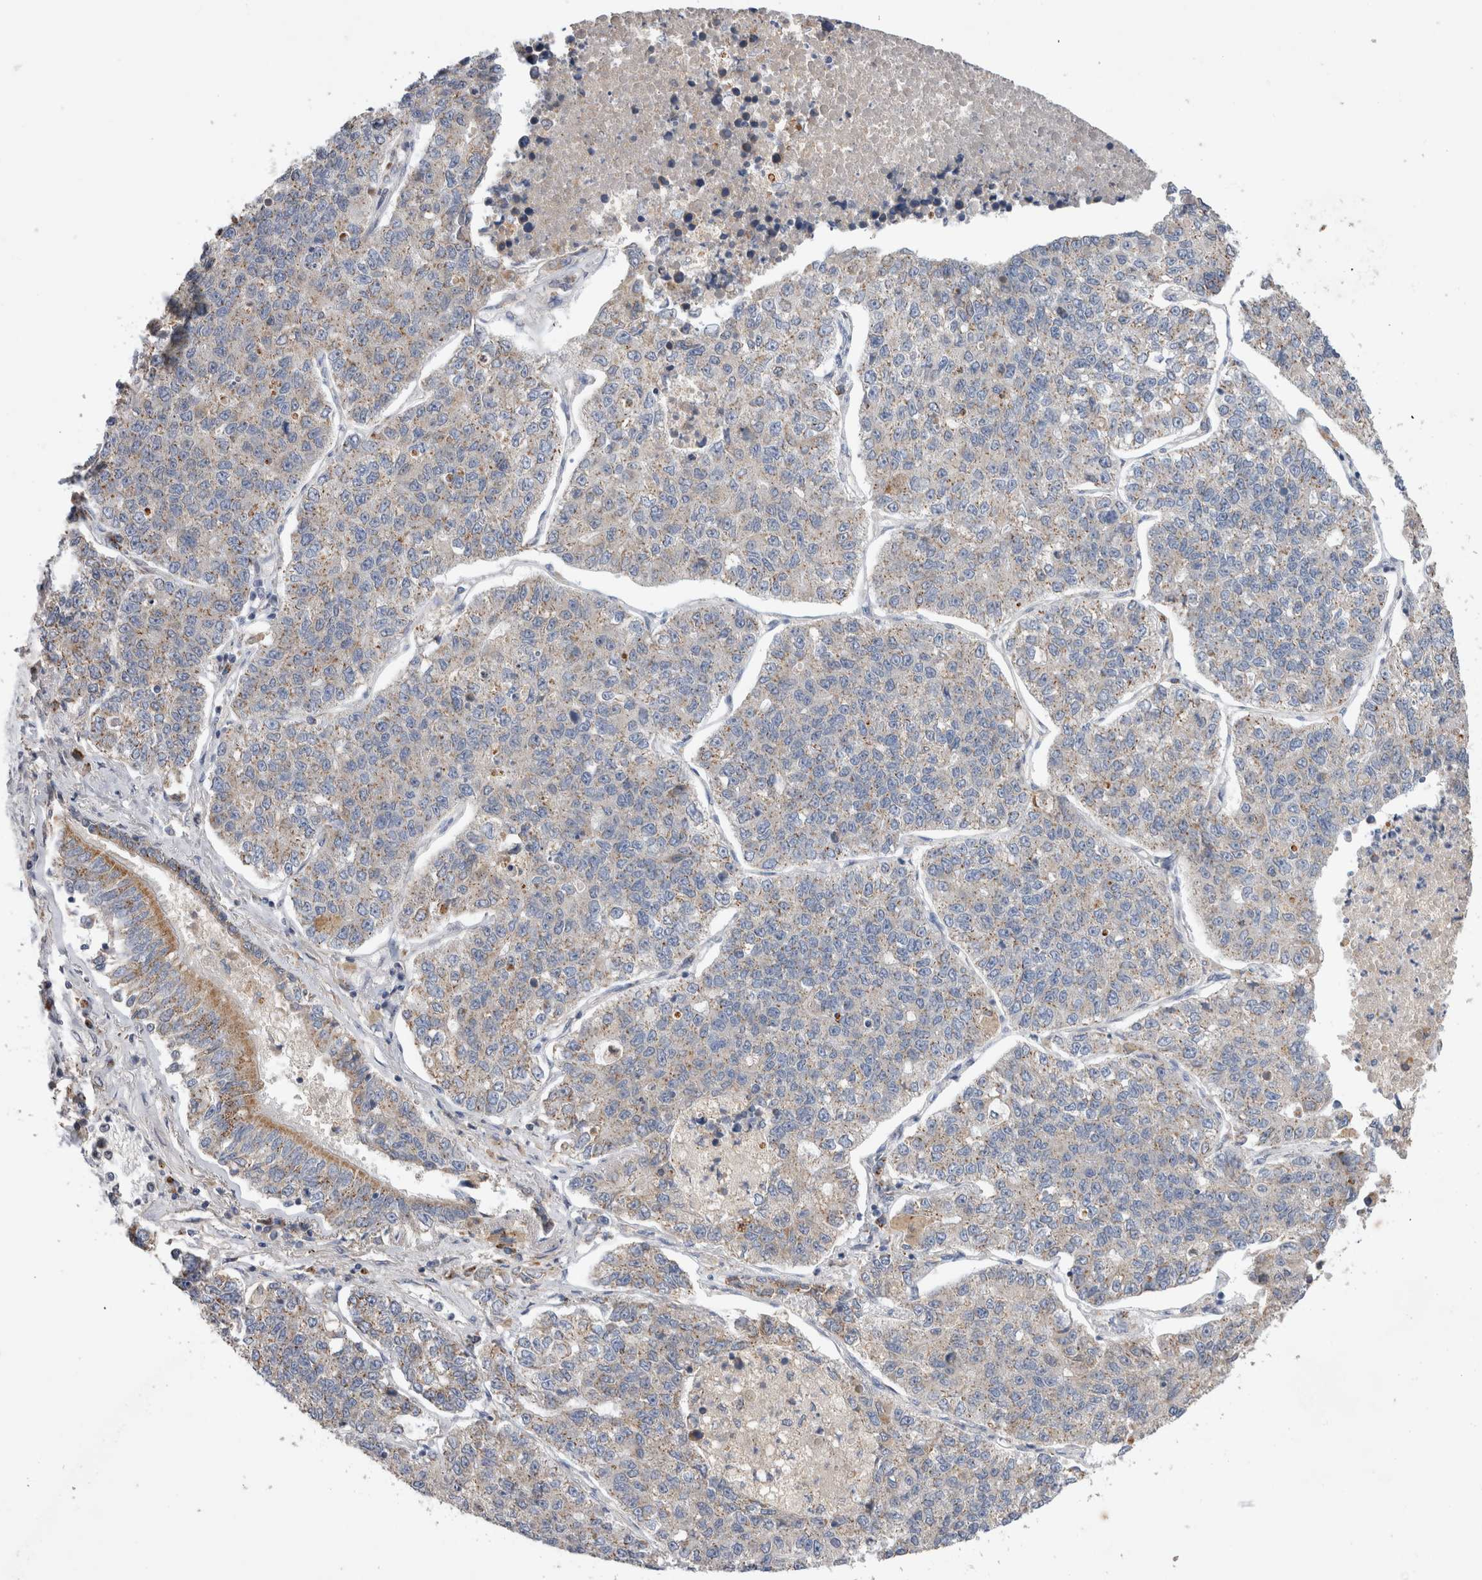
{"staining": {"intensity": "weak", "quantity": "25%-75%", "location": "cytoplasmic/membranous"}, "tissue": "lung cancer", "cell_type": "Tumor cells", "image_type": "cancer", "snomed": [{"axis": "morphology", "description": "Adenocarcinoma, NOS"}, {"axis": "topography", "description": "Lung"}], "caption": "A brown stain highlights weak cytoplasmic/membranous staining of a protein in human lung cancer (adenocarcinoma) tumor cells.", "gene": "IARS2", "patient": {"sex": "male", "age": 49}}